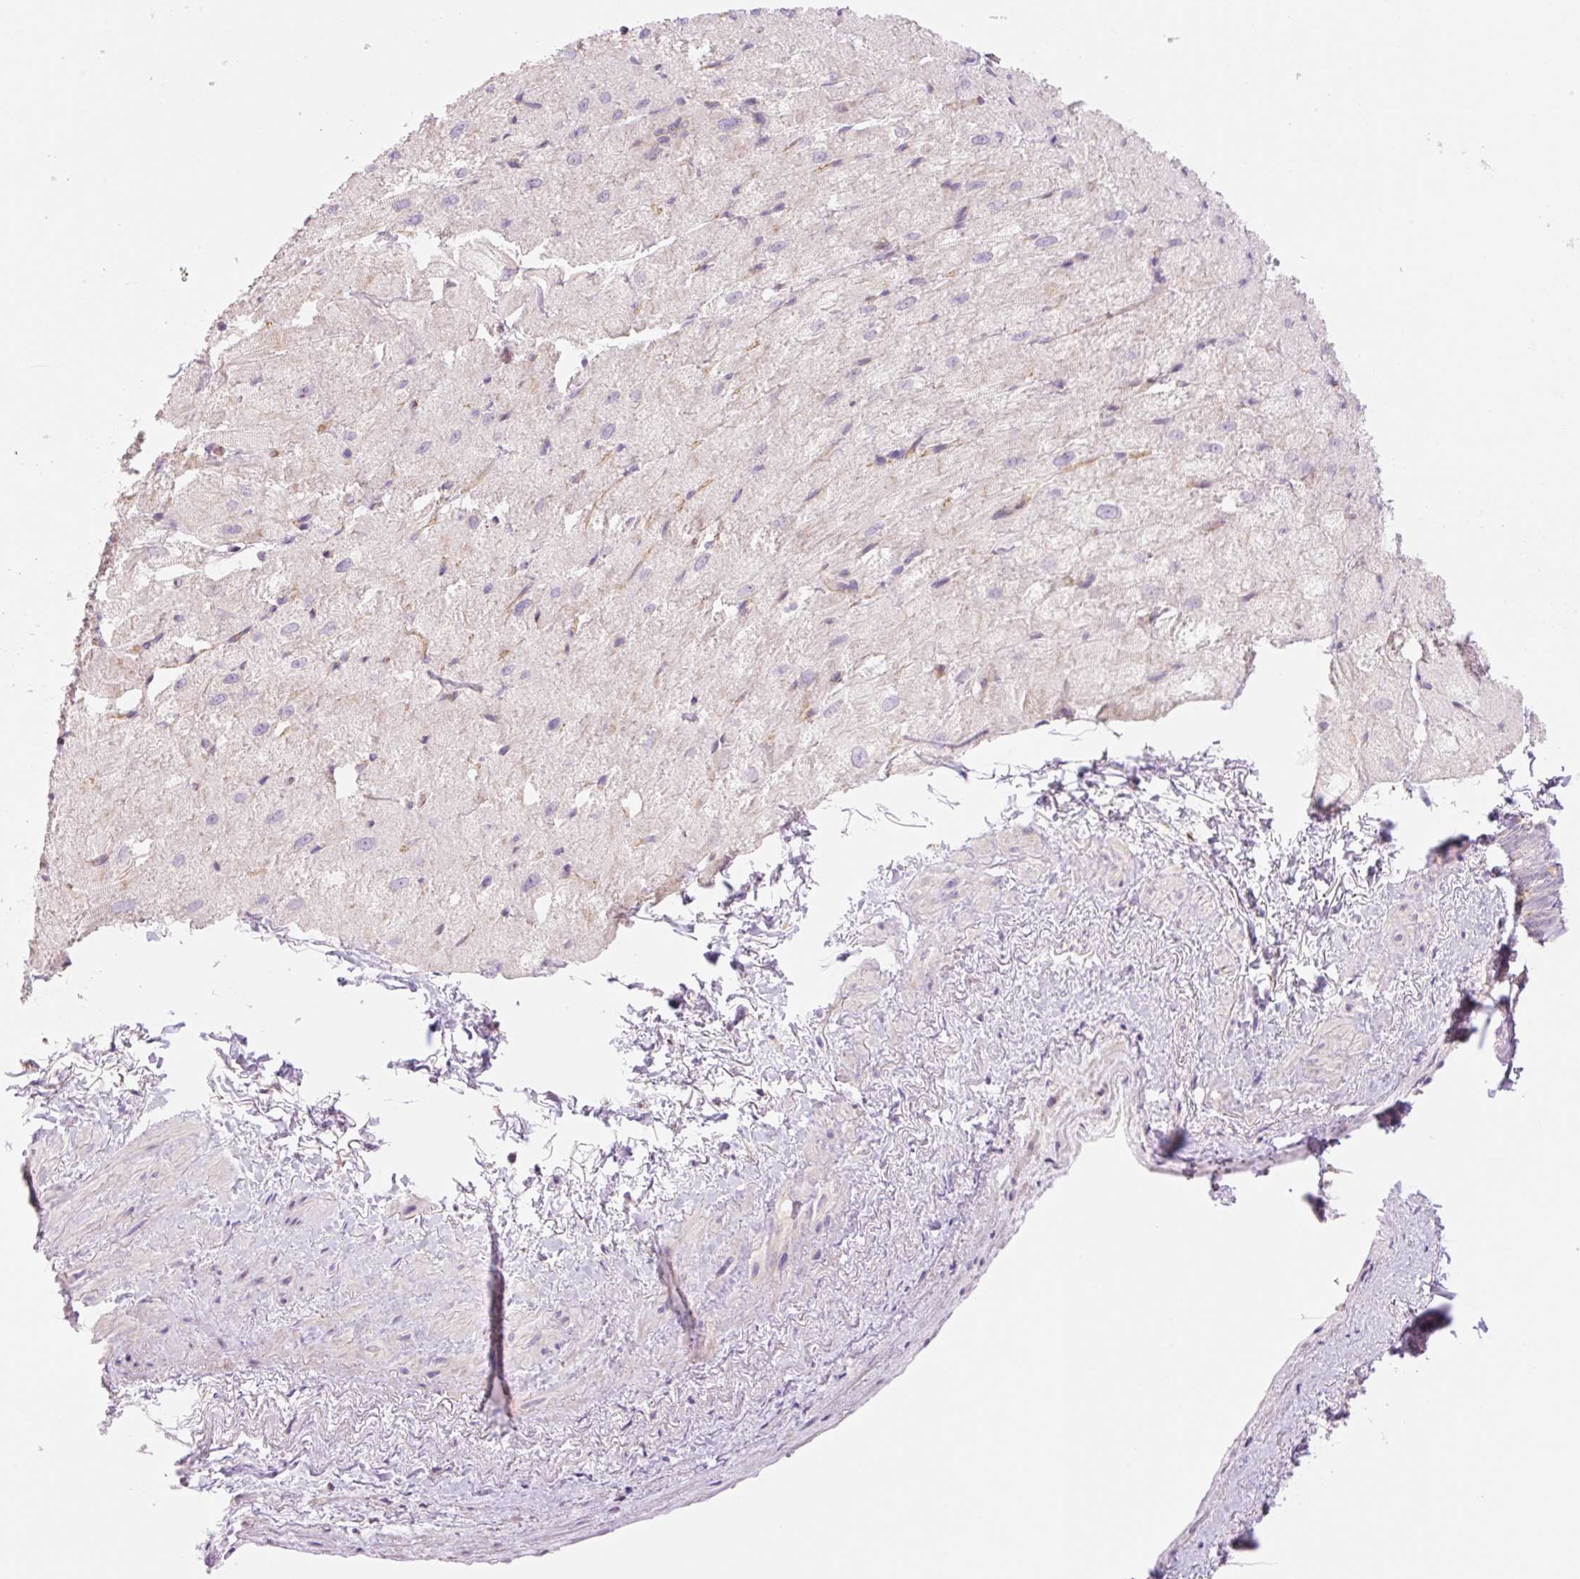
{"staining": {"intensity": "negative", "quantity": "none", "location": "none"}, "tissue": "heart muscle", "cell_type": "Cardiomyocytes", "image_type": "normal", "snomed": [{"axis": "morphology", "description": "Normal tissue, NOS"}, {"axis": "topography", "description": "Heart"}], "caption": "Micrograph shows no protein expression in cardiomyocytes of benign heart muscle.", "gene": "NLRP5", "patient": {"sex": "male", "age": 62}}